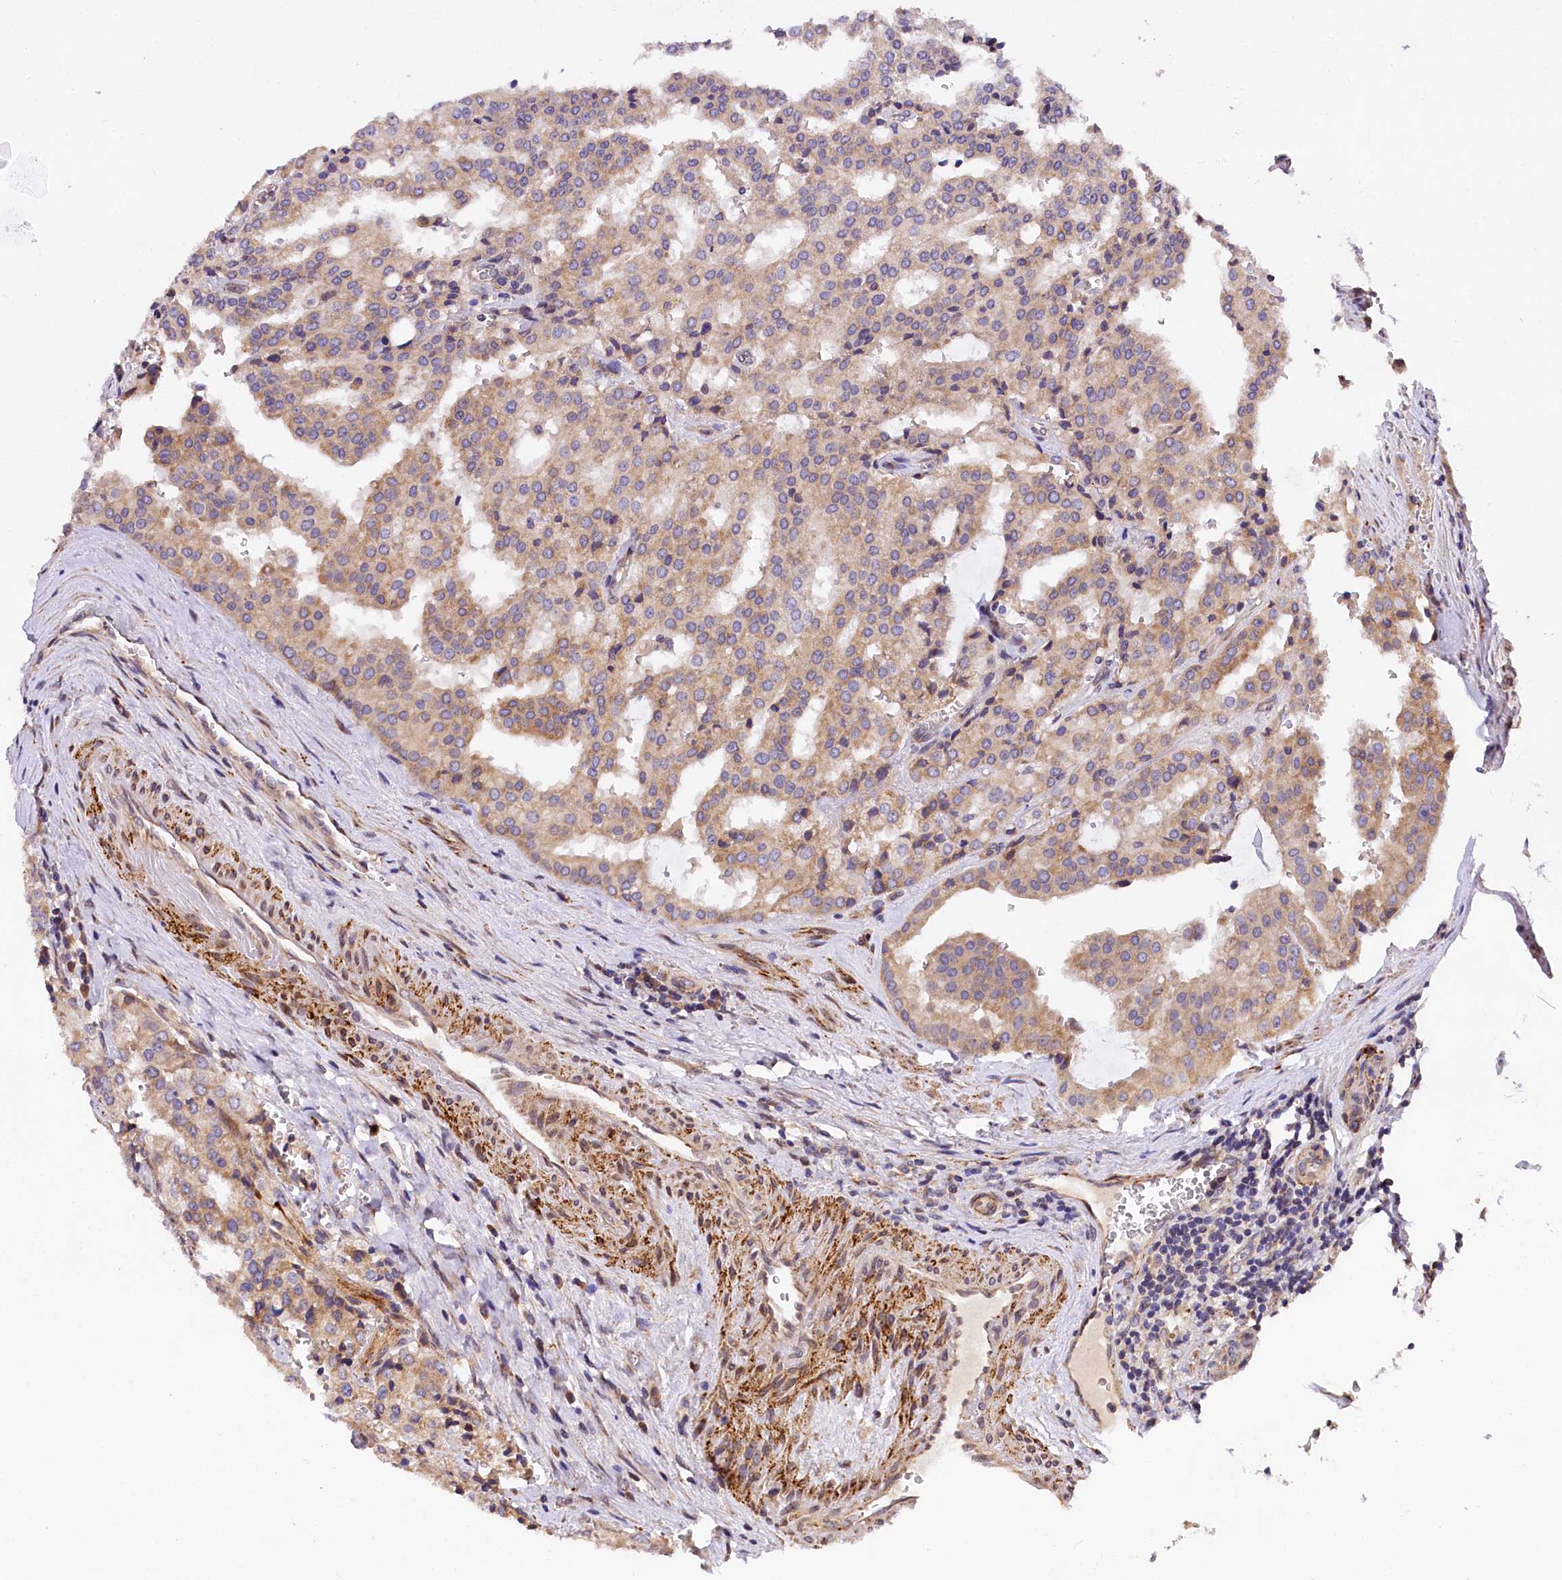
{"staining": {"intensity": "moderate", "quantity": "25%-75%", "location": "cytoplasmic/membranous"}, "tissue": "prostate cancer", "cell_type": "Tumor cells", "image_type": "cancer", "snomed": [{"axis": "morphology", "description": "Adenocarcinoma, High grade"}, {"axis": "topography", "description": "Prostate"}], "caption": "Prostate cancer (high-grade adenocarcinoma) stained for a protein reveals moderate cytoplasmic/membranous positivity in tumor cells. Immunohistochemistry stains the protein in brown and the nuclei are stained blue.", "gene": "SUPV3L1", "patient": {"sex": "male", "age": 68}}